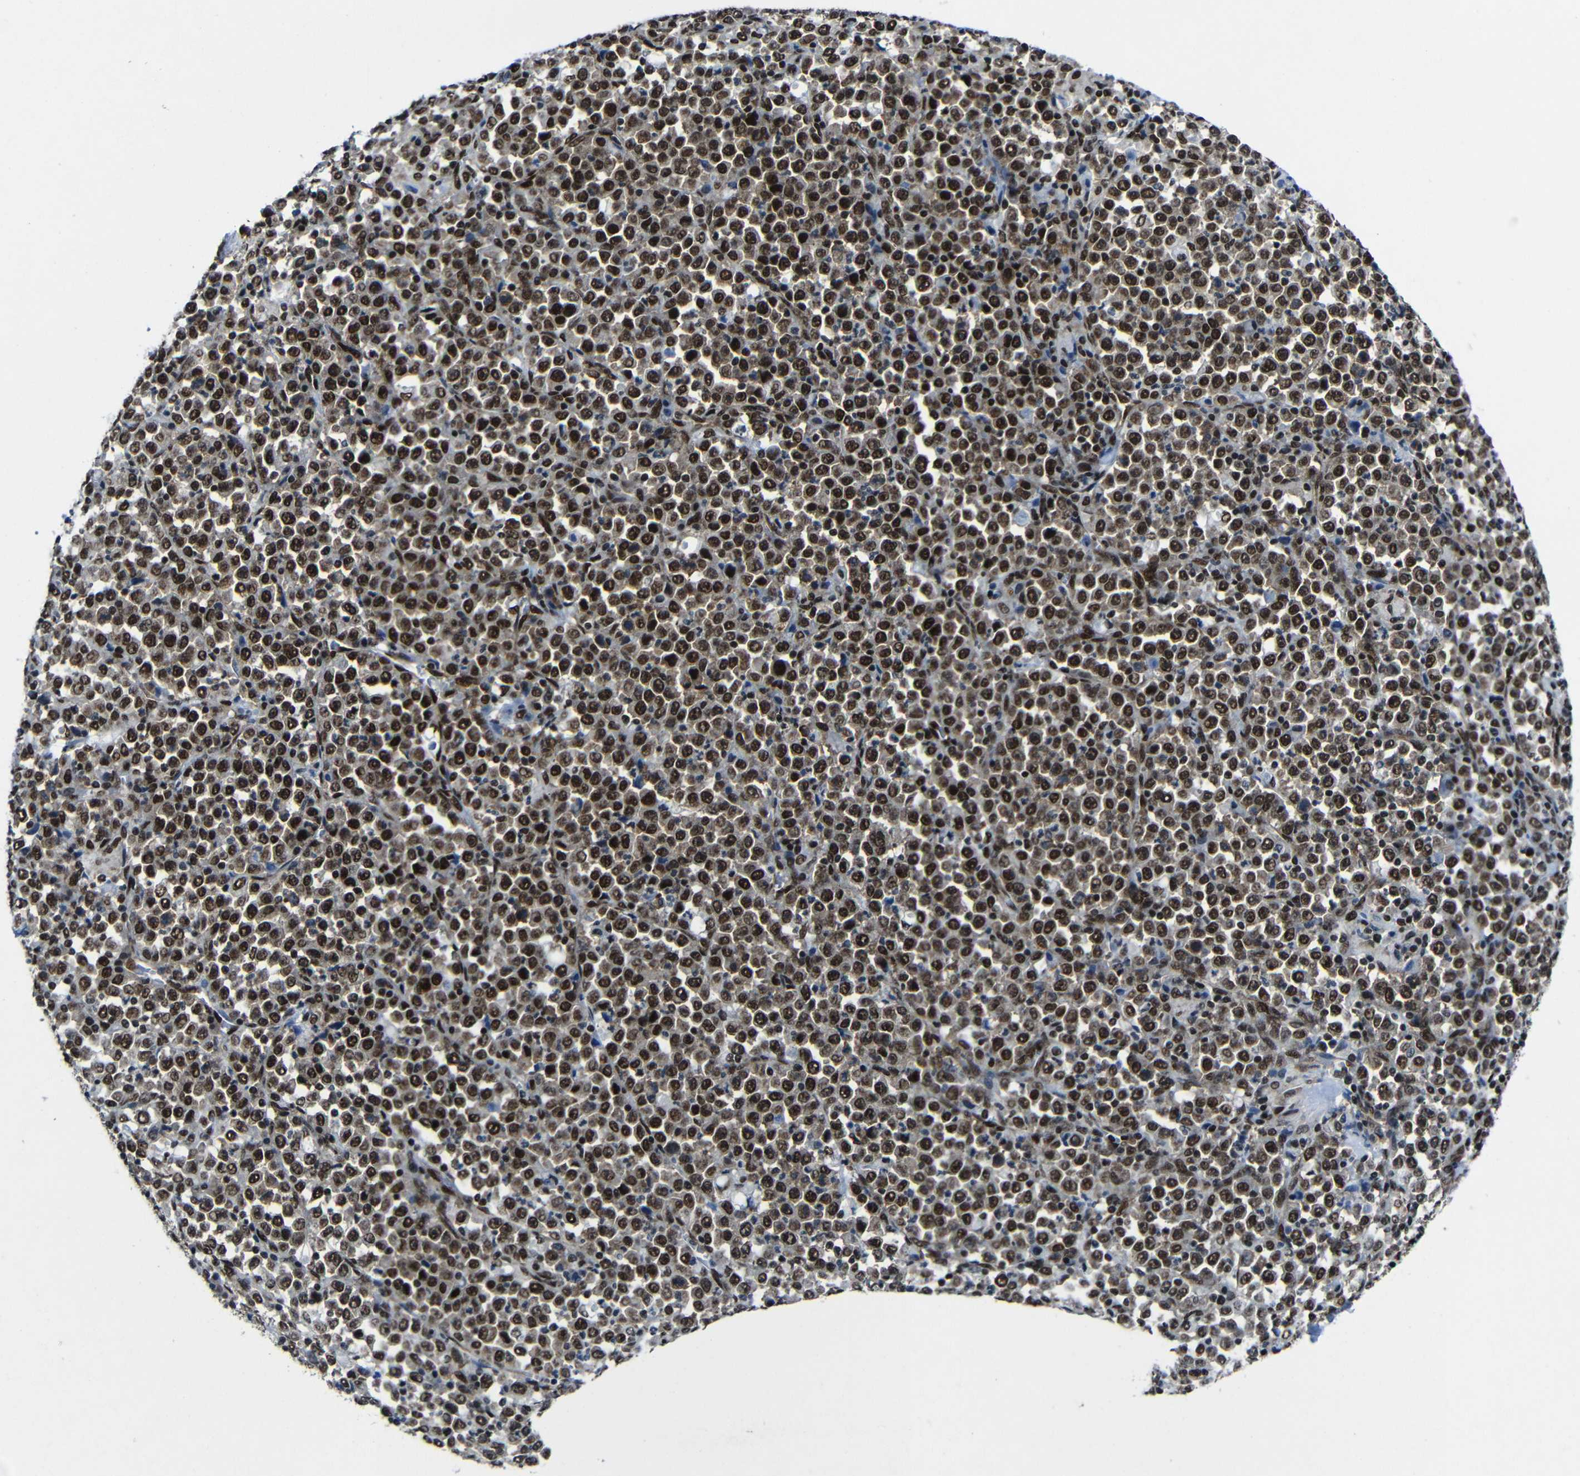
{"staining": {"intensity": "strong", "quantity": ">75%", "location": "nuclear"}, "tissue": "stomach cancer", "cell_type": "Tumor cells", "image_type": "cancer", "snomed": [{"axis": "morphology", "description": "Normal tissue, NOS"}, {"axis": "morphology", "description": "Adenocarcinoma, NOS"}, {"axis": "topography", "description": "Stomach, upper"}, {"axis": "topography", "description": "Stomach"}], "caption": "Immunohistochemistry (IHC) (DAB) staining of stomach cancer displays strong nuclear protein expression in about >75% of tumor cells.", "gene": "PTBP1", "patient": {"sex": "male", "age": 59}}